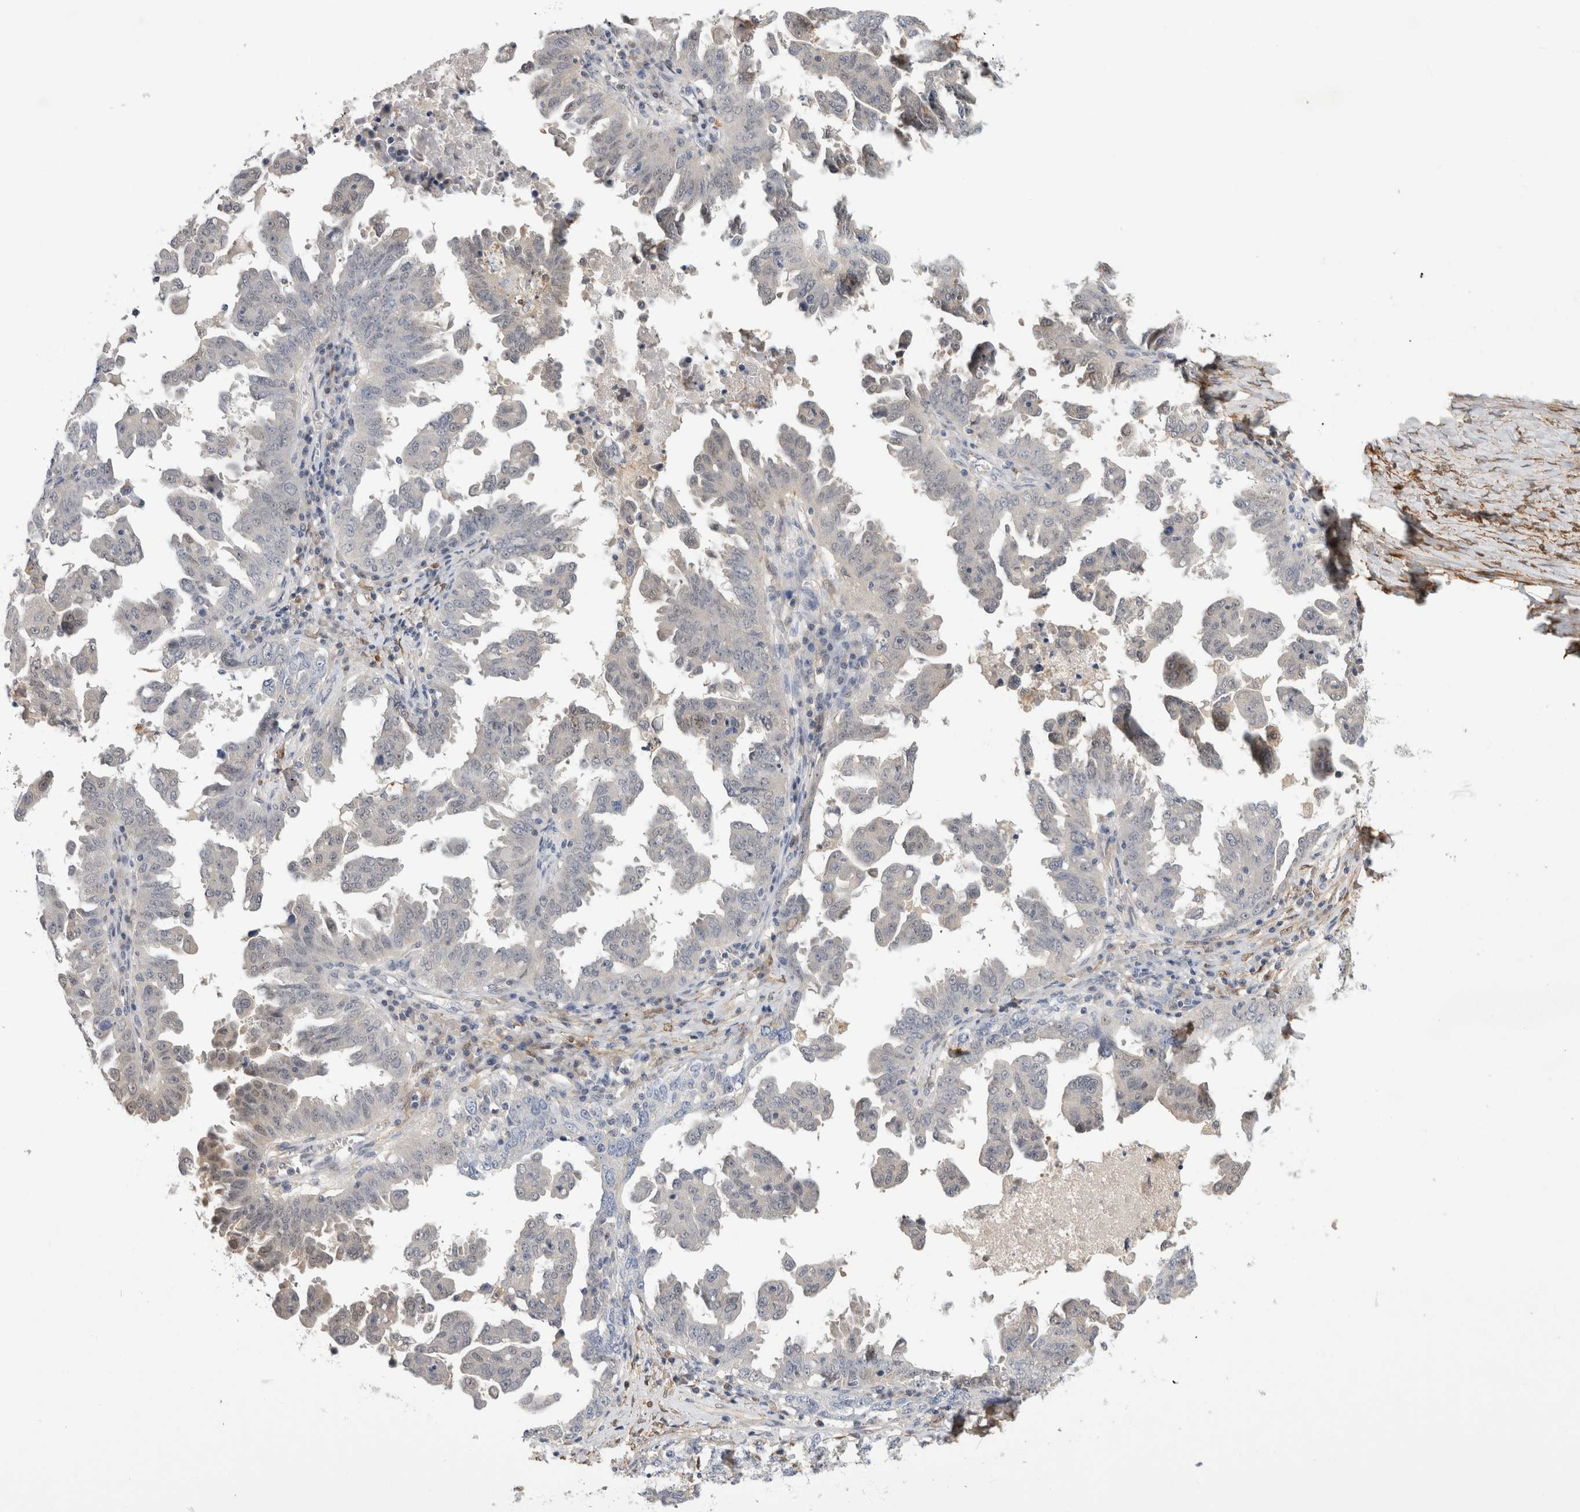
{"staining": {"intensity": "negative", "quantity": "none", "location": "none"}, "tissue": "ovarian cancer", "cell_type": "Tumor cells", "image_type": "cancer", "snomed": [{"axis": "morphology", "description": "Carcinoma, endometroid"}, {"axis": "topography", "description": "Ovary"}], "caption": "This is a image of immunohistochemistry staining of endometroid carcinoma (ovarian), which shows no expression in tumor cells.", "gene": "PGM1", "patient": {"sex": "female", "age": 62}}